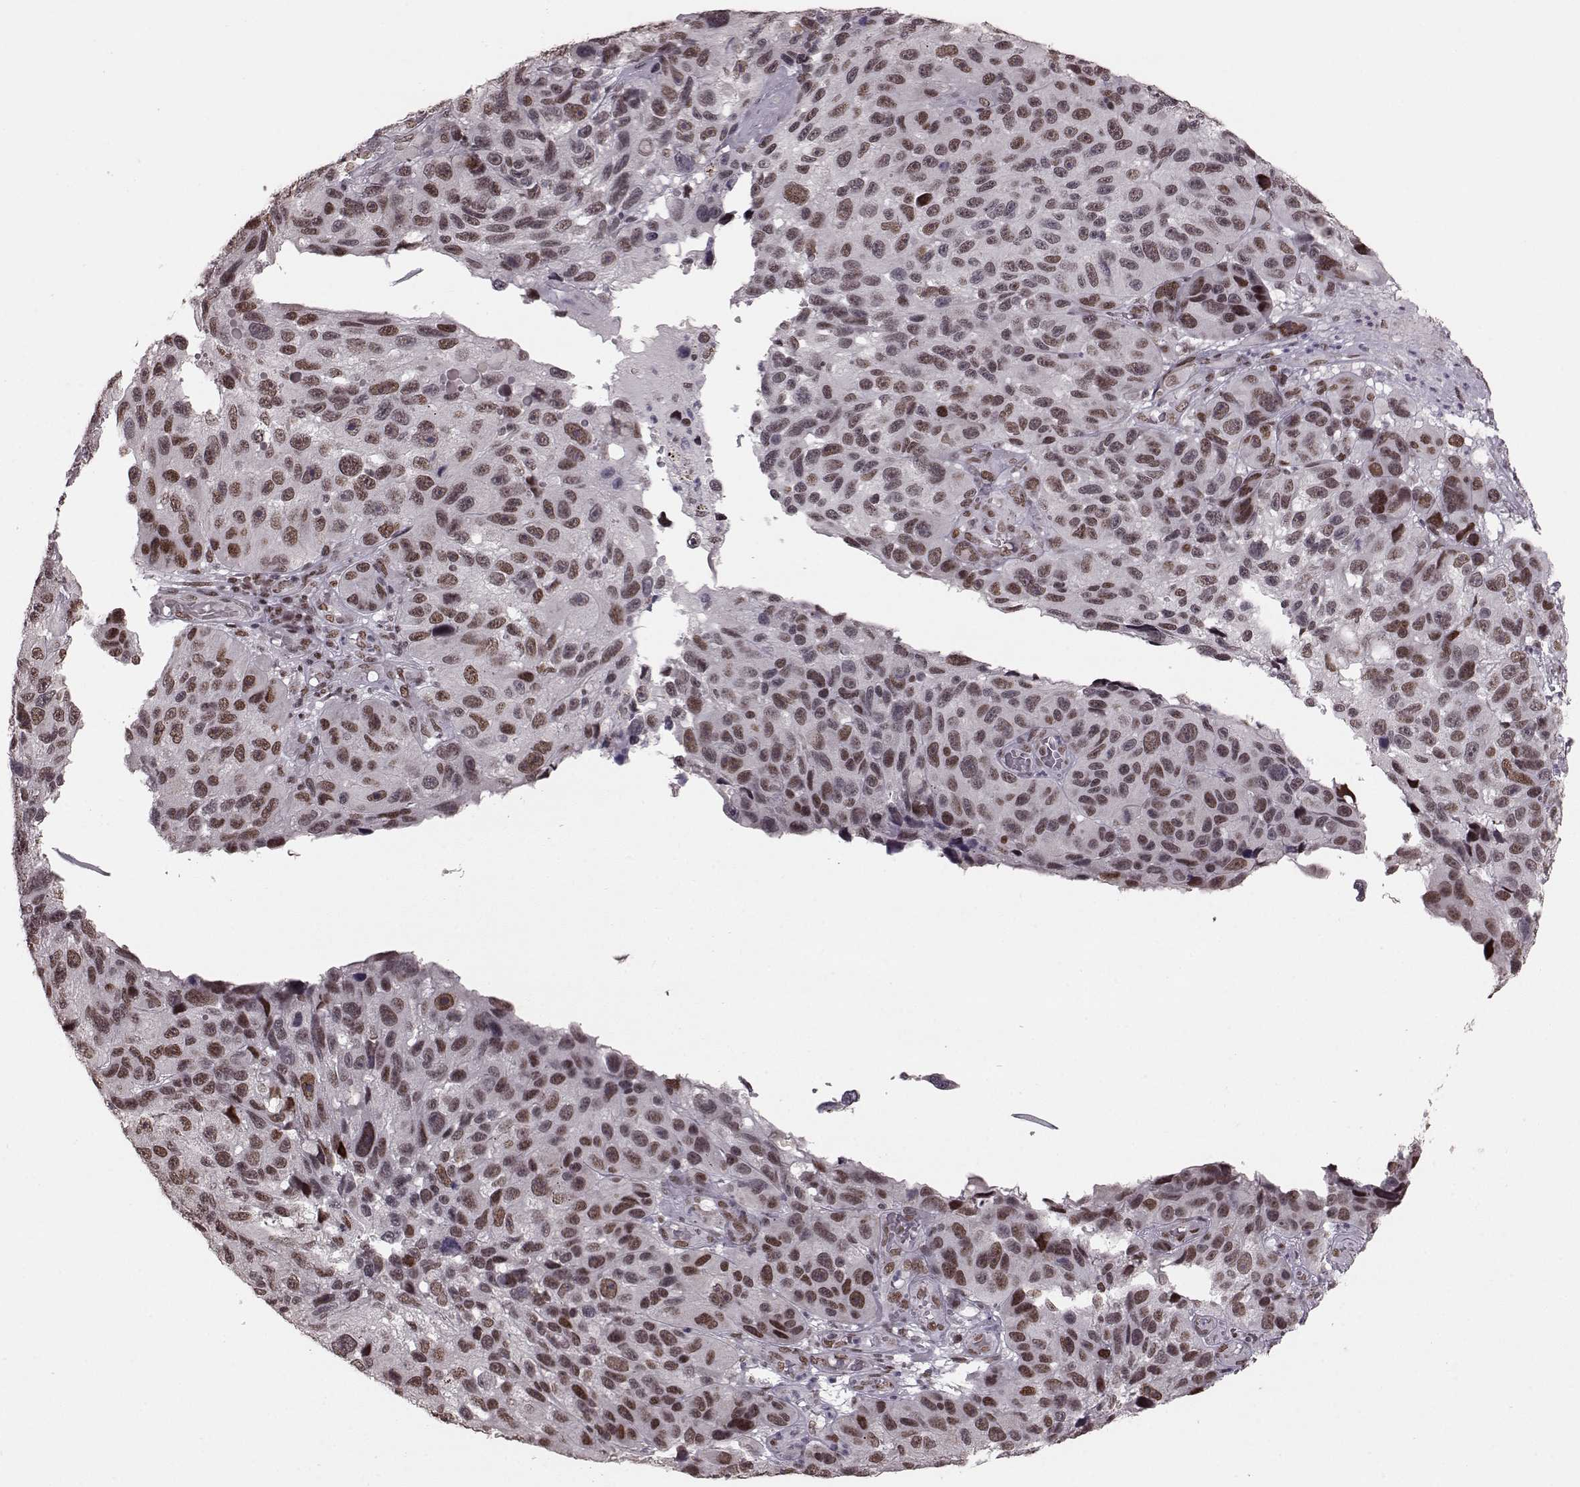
{"staining": {"intensity": "moderate", "quantity": "25%-75%", "location": "nuclear"}, "tissue": "melanoma", "cell_type": "Tumor cells", "image_type": "cancer", "snomed": [{"axis": "morphology", "description": "Malignant melanoma, NOS"}, {"axis": "topography", "description": "Skin"}], "caption": "Human malignant melanoma stained with a protein marker displays moderate staining in tumor cells.", "gene": "NR2C1", "patient": {"sex": "male", "age": 53}}